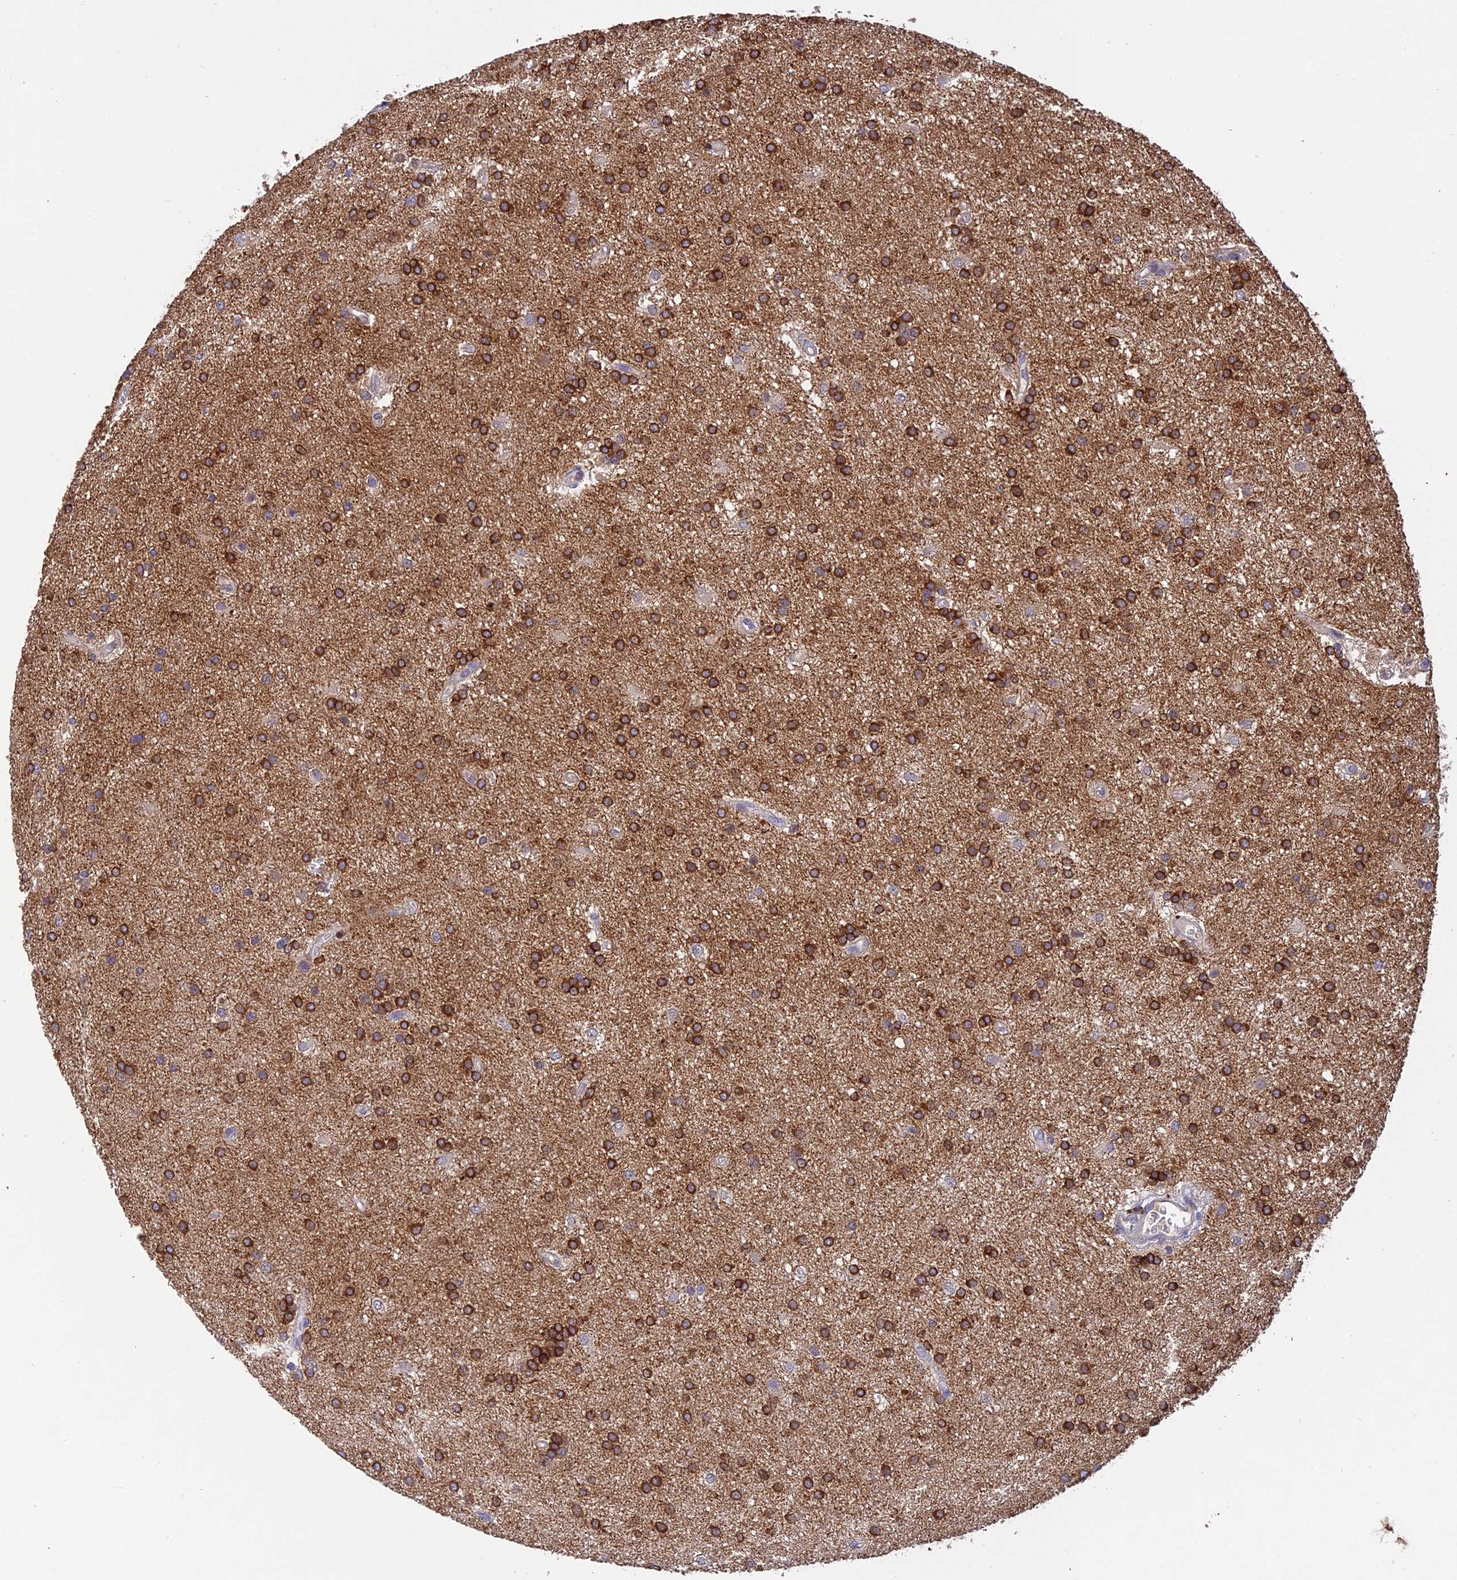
{"staining": {"intensity": "moderate", "quantity": ">75%", "location": "cytoplasmic/membranous"}, "tissue": "glioma", "cell_type": "Tumor cells", "image_type": "cancer", "snomed": [{"axis": "morphology", "description": "Glioma, malignant, Low grade"}, {"axis": "topography", "description": "Brain"}], "caption": "Immunohistochemistry photomicrograph of glioma stained for a protein (brown), which shows medium levels of moderate cytoplasmic/membranous staining in approximately >75% of tumor cells.", "gene": "DENND5B", "patient": {"sex": "male", "age": 66}}